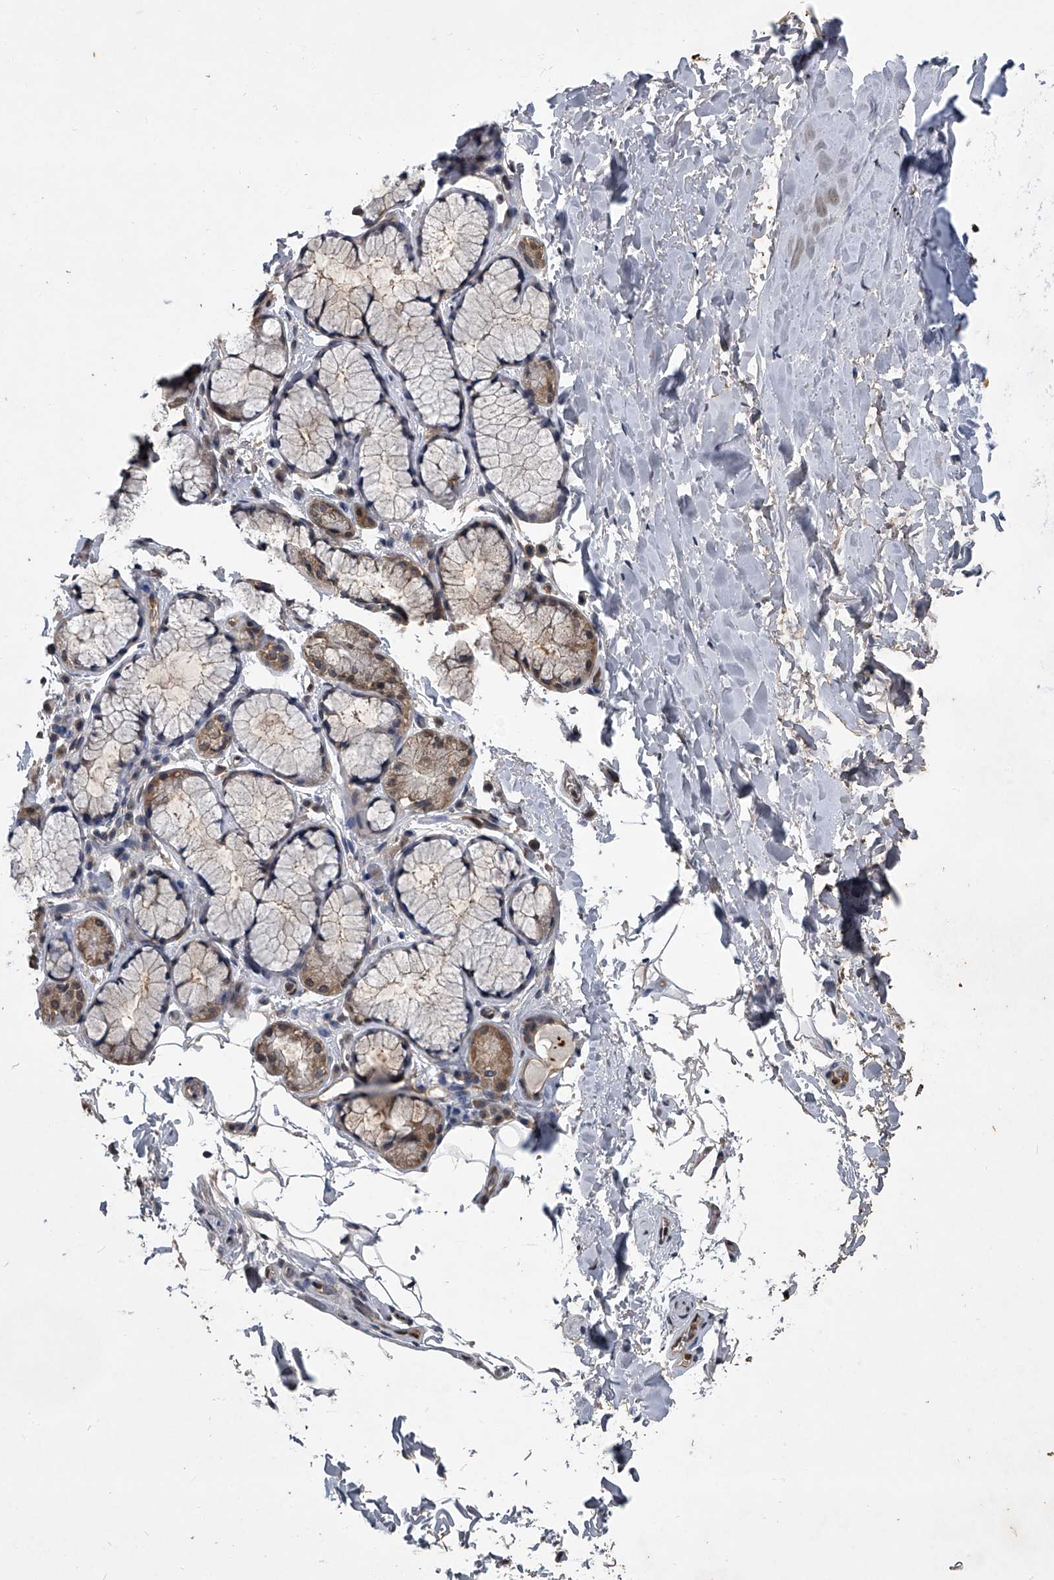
{"staining": {"intensity": "negative", "quantity": "none", "location": "none"}, "tissue": "adipose tissue", "cell_type": "Adipocytes", "image_type": "normal", "snomed": [{"axis": "morphology", "description": "Normal tissue, NOS"}, {"axis": "topography", "description": "Cartilage tissue"}], "caption": "IHC photomicrograph of benign adipose tissue: adipose tissue stained with DAB exhibits no significant protein positivity in adipocytes.", "gene": "TSNAX", "patient": {"sex": "female", "age": 63}}